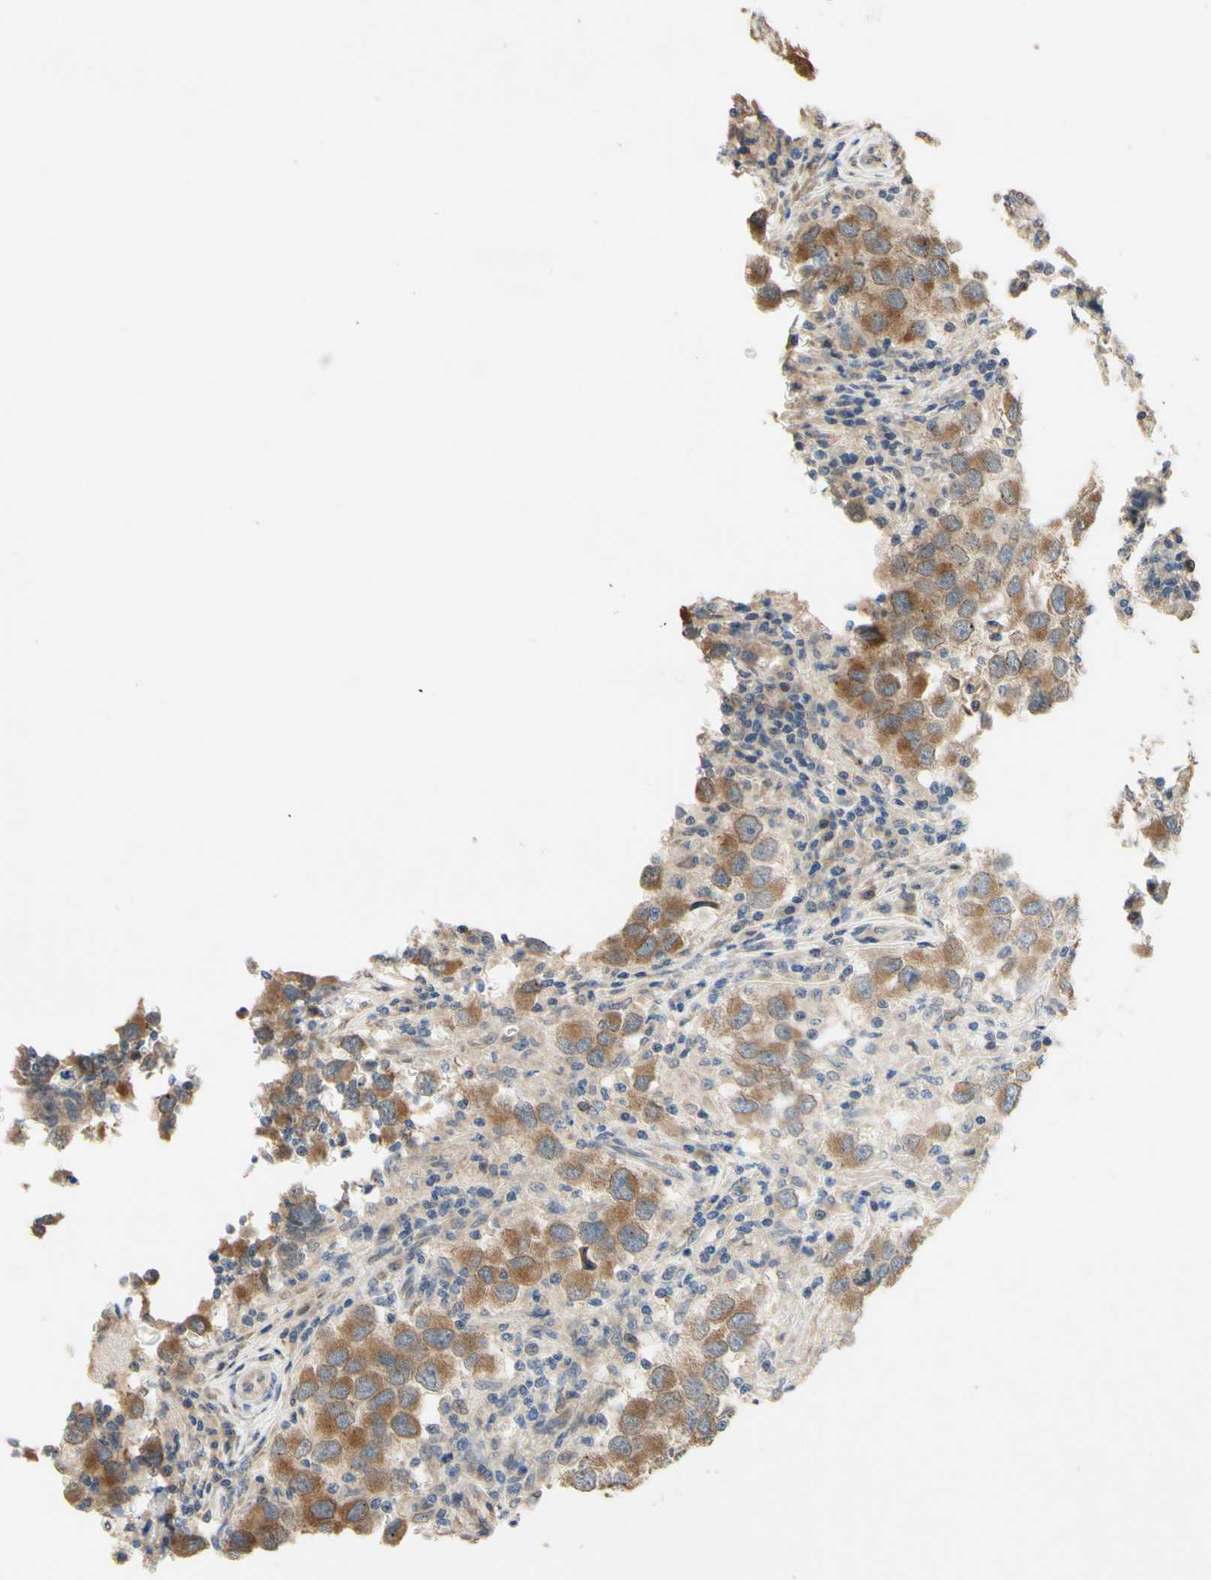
{"staining": {"intensity": "moderate", "quantity": ">75%", "location": "cytoplasmic/membranous"}, "tissue": "testis cancer", "cell_type": "Tumor cells", "image_type": "cancer", "snomed": [{"axis": "morphology", "description": "Carcinoma, Embryonal, NOS"}, {"axis": "topography", "description": "Testis"}], "caption": "This is an image of immunohistochemistry (IHC) staining of testis cancer (embryonal carcinoma), which shows moderate expression in the cytoplasmic/membranous of tumor cells.", "gene": "SMIM19", "patient": {"sex": "male", "age": 21}}